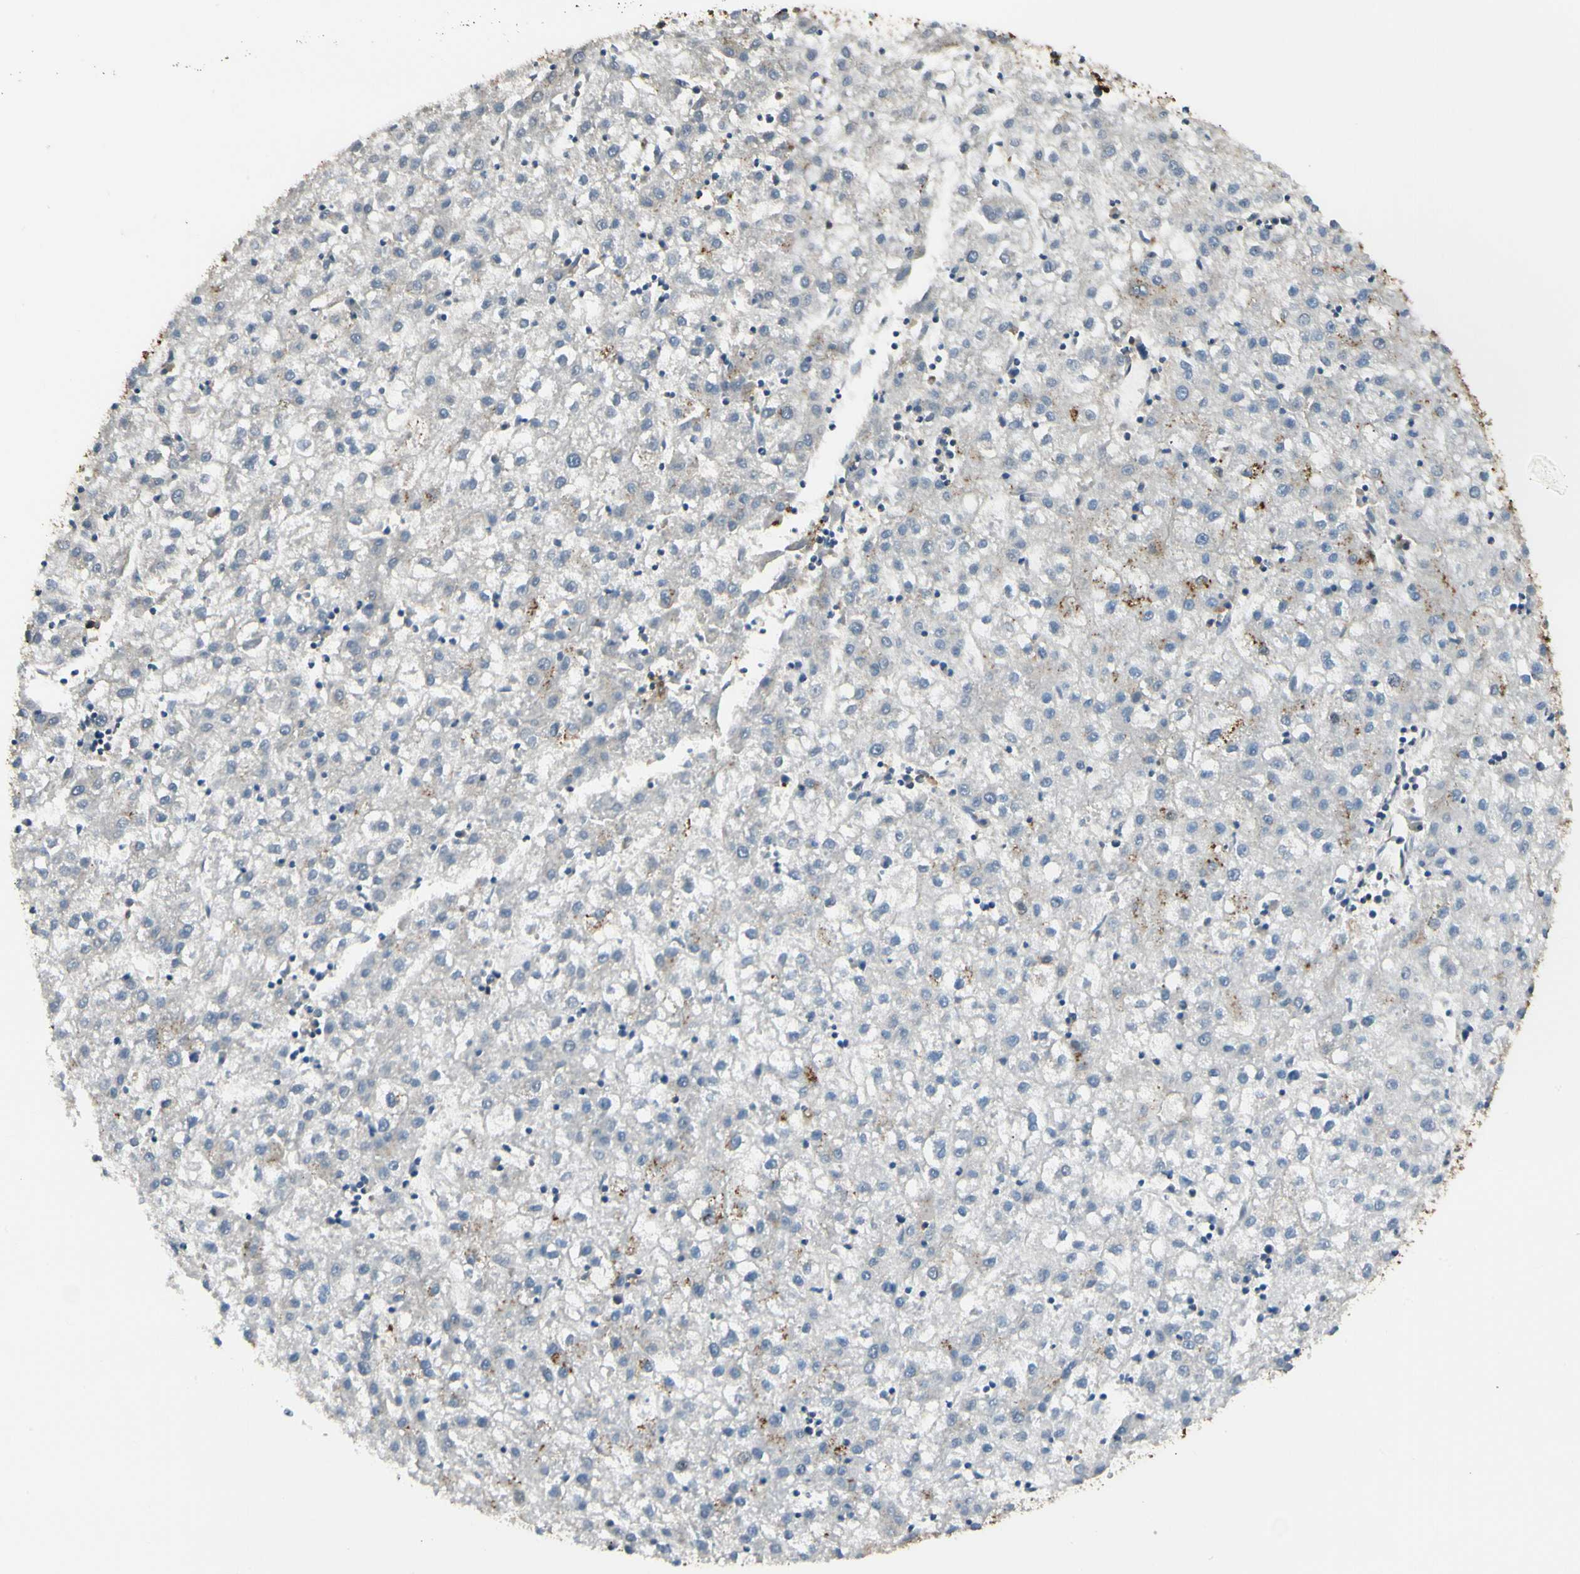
{"staining": {"intensity": "moderate", "quantity": "<25%", "location": "cytoplasmic/membranous"}, "tissue": "liver cancer", "cell_type": "Tumor cells", "image_type": "cancer", "snomed": [{"axis": "morphology", "description": "Carcinoma, Hepatocellular, NOS"}, {"axis": "topography", "description": "Liver"}], "caption": "IHC (DAB (3,3'-diaminobenzidine)) staining of human liver hepatocellular carcinoma displays moderate cytoplasmic/membranous protein positivity in about <25% of tumor cells. Using DAB (3,3'-diaminobenzidine) (brown) and hematoxylin (blue) stains, captured at high magnification using brightfield microscopy.", "gene": "FTH1", "patient": {"sex": "male", "age": 72}}